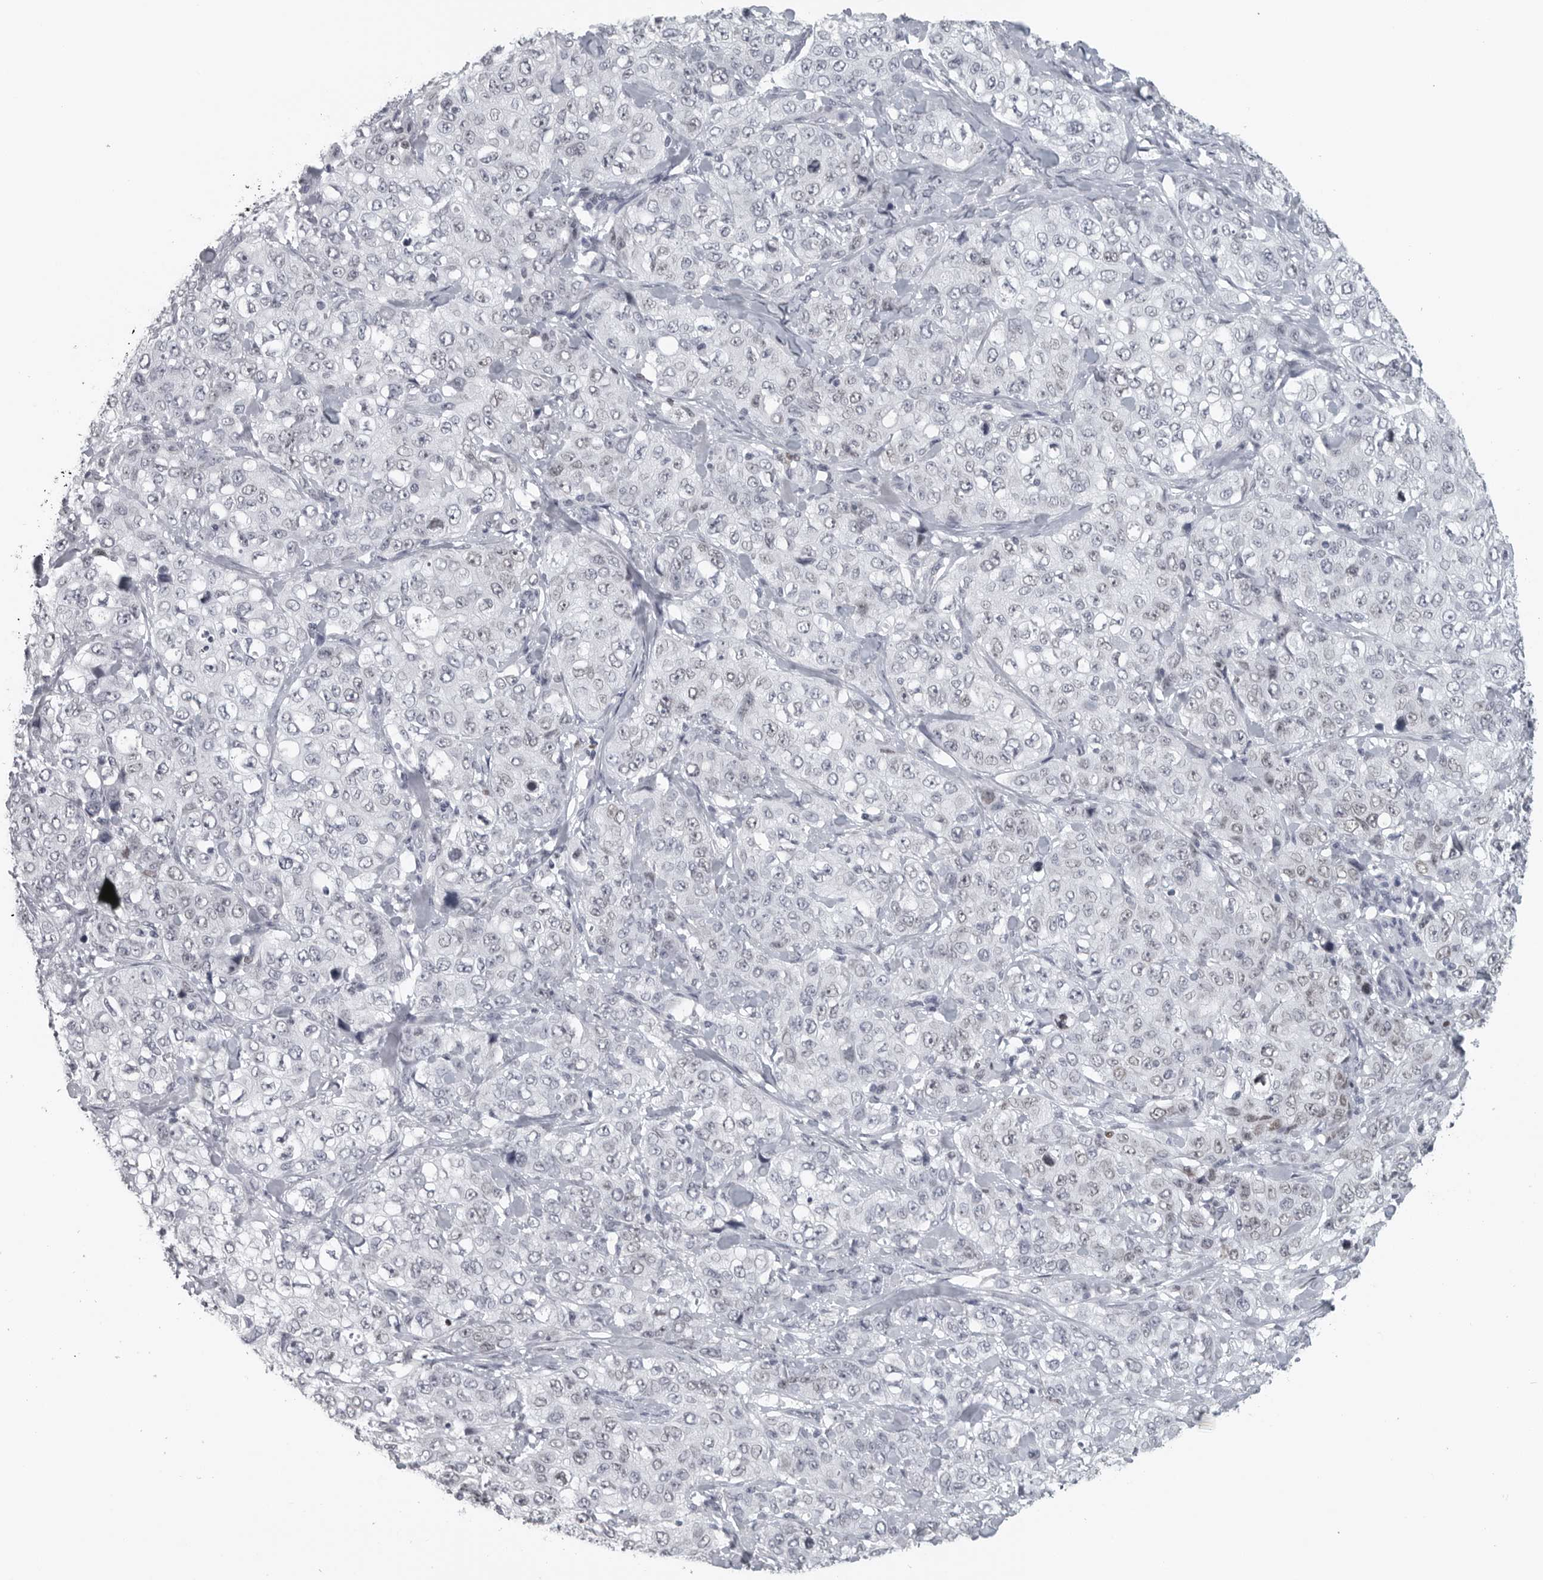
{"staining": {"intensity": "weak", "quantity": "<25%", "location": "nuclear"}, "tissue": "stomach cancer", "cell_type": "Tumor cells", "image_type": "cancer", "snomed": [{"axis": "morphology", "description": "Adenocarcinoma, NOS"}, {"axis": "topography", "description": "Stomach"}], "caption": "A micrograph of human stomach cancer is negative for staining in tumor cells. (IHC, brightfield microscopy, high magnification).", "gene": "SATB2", "patient": {"sex": "male", "age": 48}}